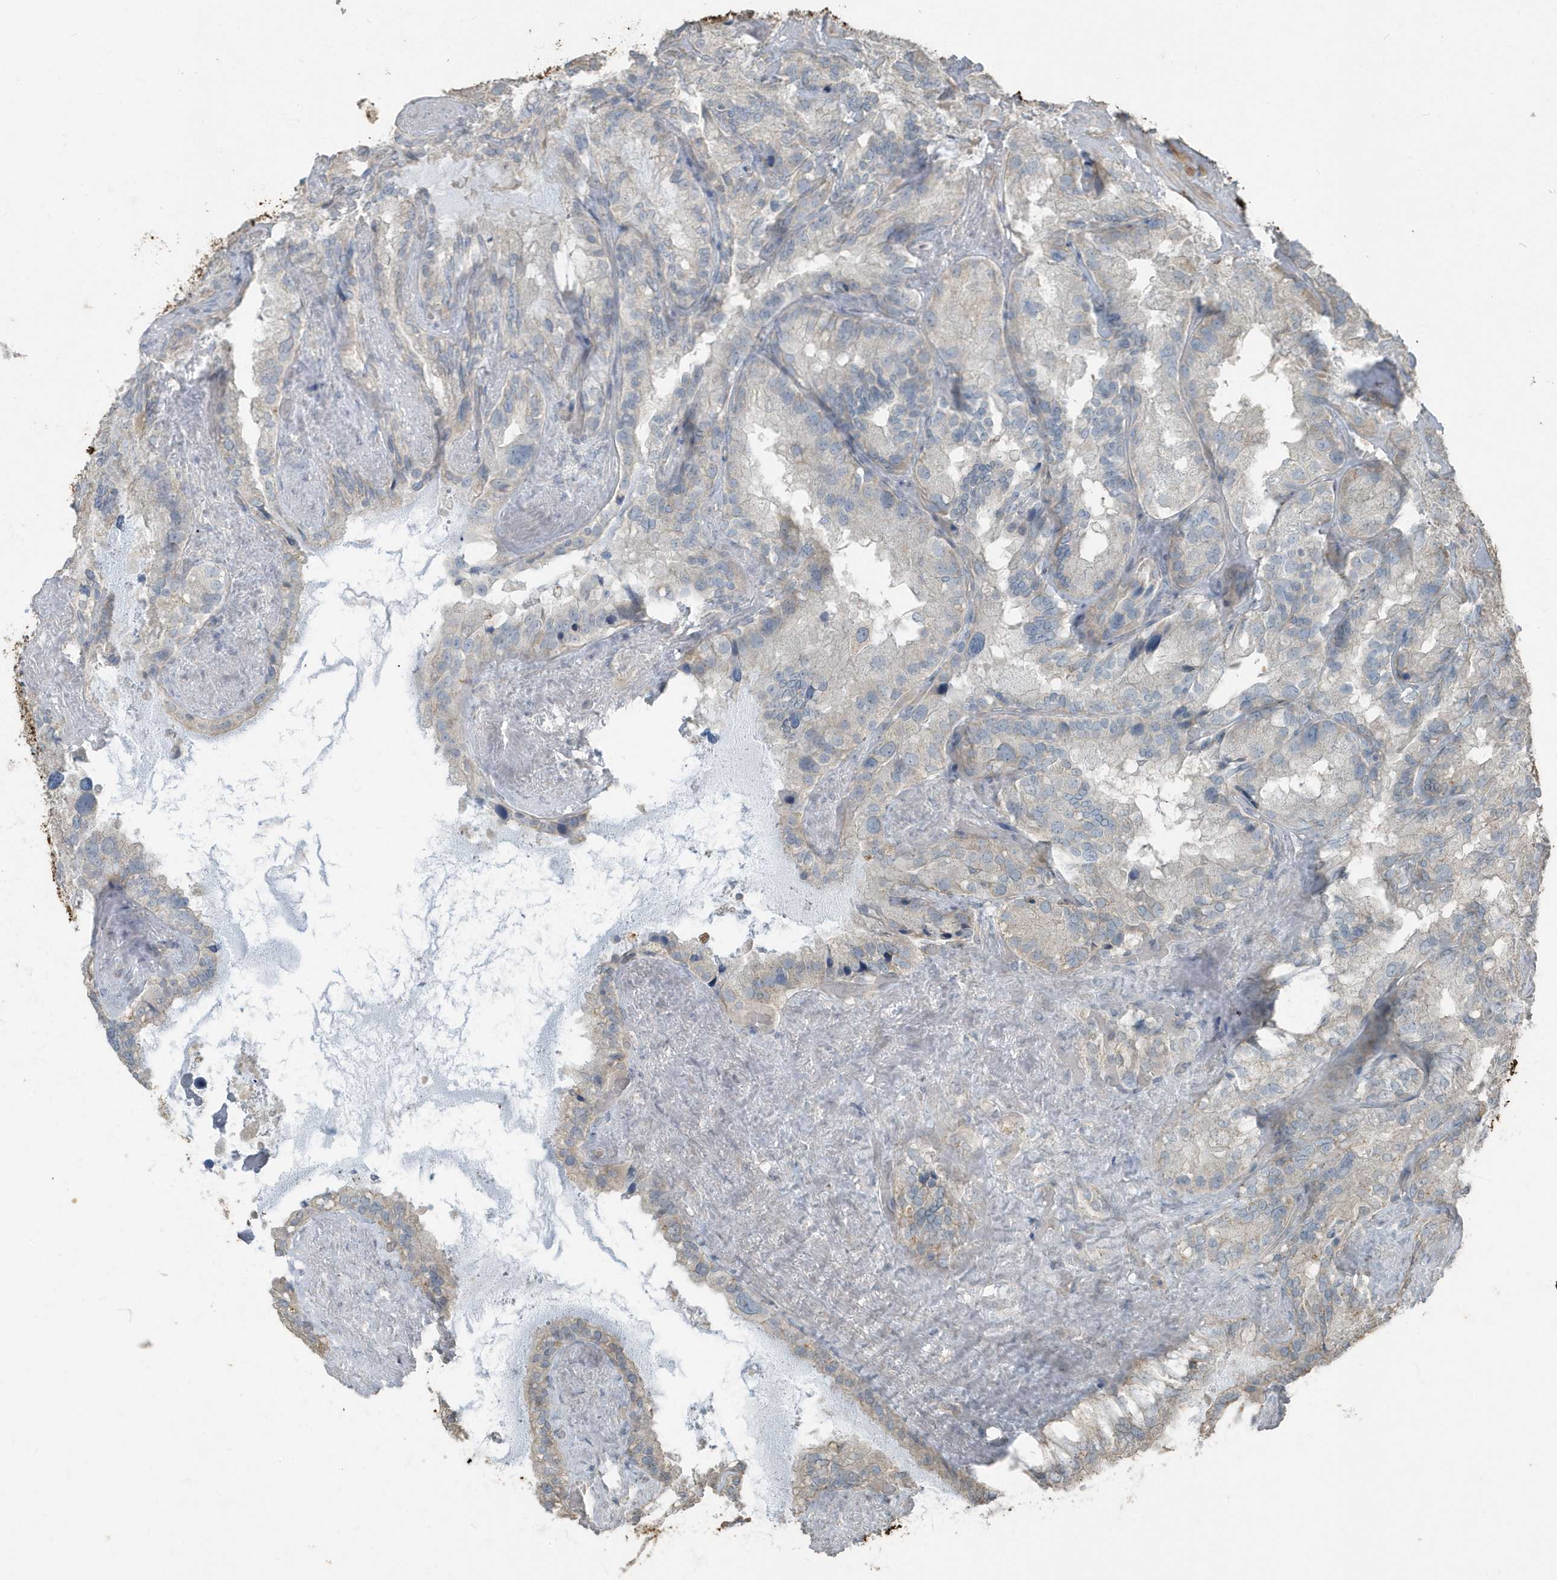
{"staining": {"intensity": "negative", "quantity": "none", "location": "none"}, "tissue": "seminal vesicle", "cell_type": "Glandular cells", "image_type": "normal", "snomed": [{"axis": "morphology", "description": "Normal tissue, NOS"}, {"axis": "topography", "description": "Prostate"}, {"axis": "topography", "description": "Seminal veicle"}], "caption": "Immunohistochemical staining of unremarkable seminal vesicle shows no significant positivity in glandular cells.", "gene": "ACTC1", "patient": {"sex": "male", "age": 68}}